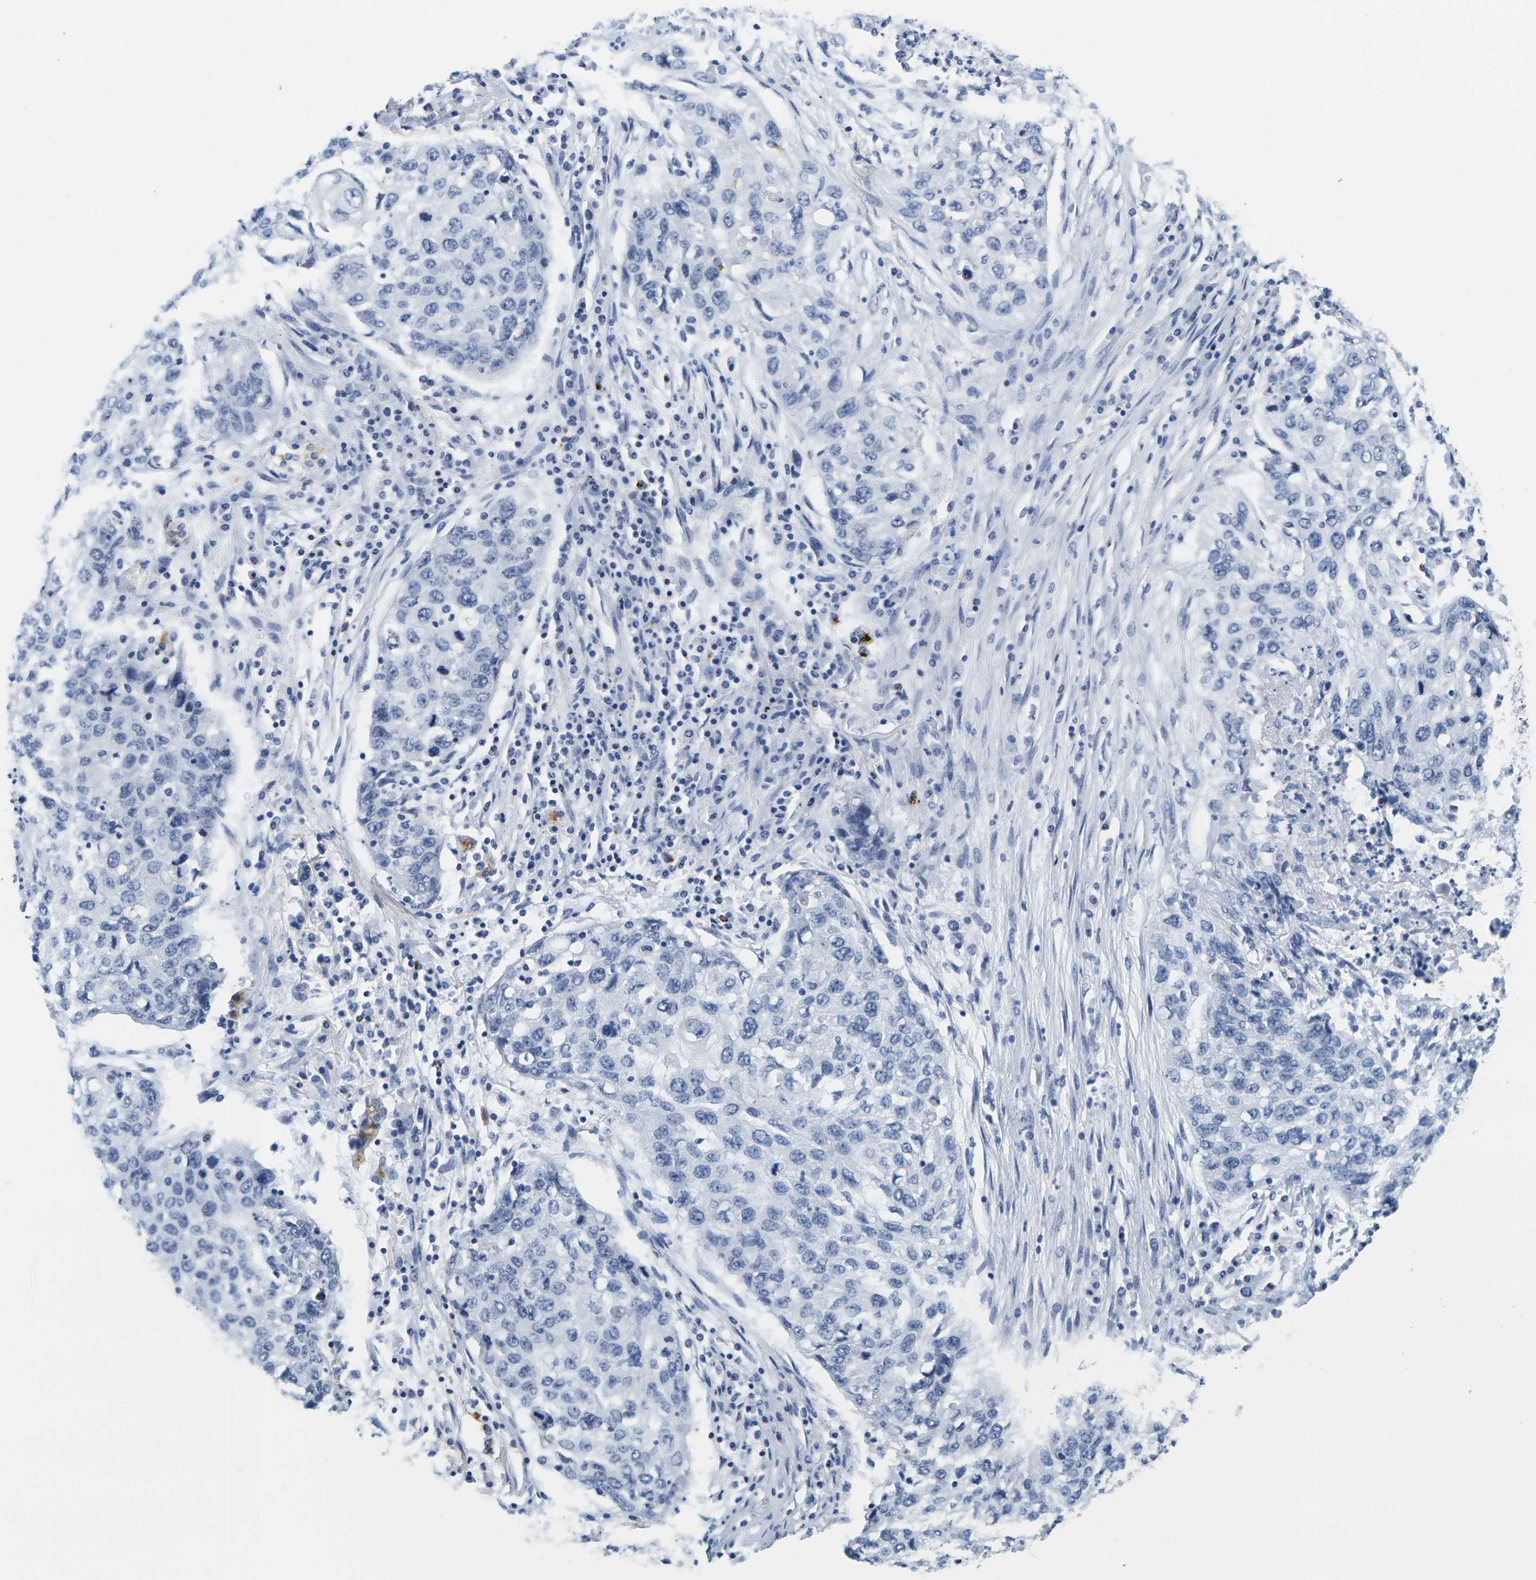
{"staining": {"intensity": "negative", "quantity": "none", "location": "none"}, "tissue": "lung cancer", "cell_type": "Tumor cells", "image_type": "cancer", "snomed": [{"axis": "morphology", "description": "Squamous cell carcinoma, NOS"}, {"axis": "topography", "description": "Lung"}], "caption": "Squamous cell carcinoma (lung) was stained to show a protein in brown. There is no significant staining in tumor cells. (DAB (3,3'-diaminobenzidine) immunohistochemistry (IHC) visualized using brightfield microscopy, high magnification).", "gene": "HLA-DOB", "patient": {"sex": "female", "age": 63}}